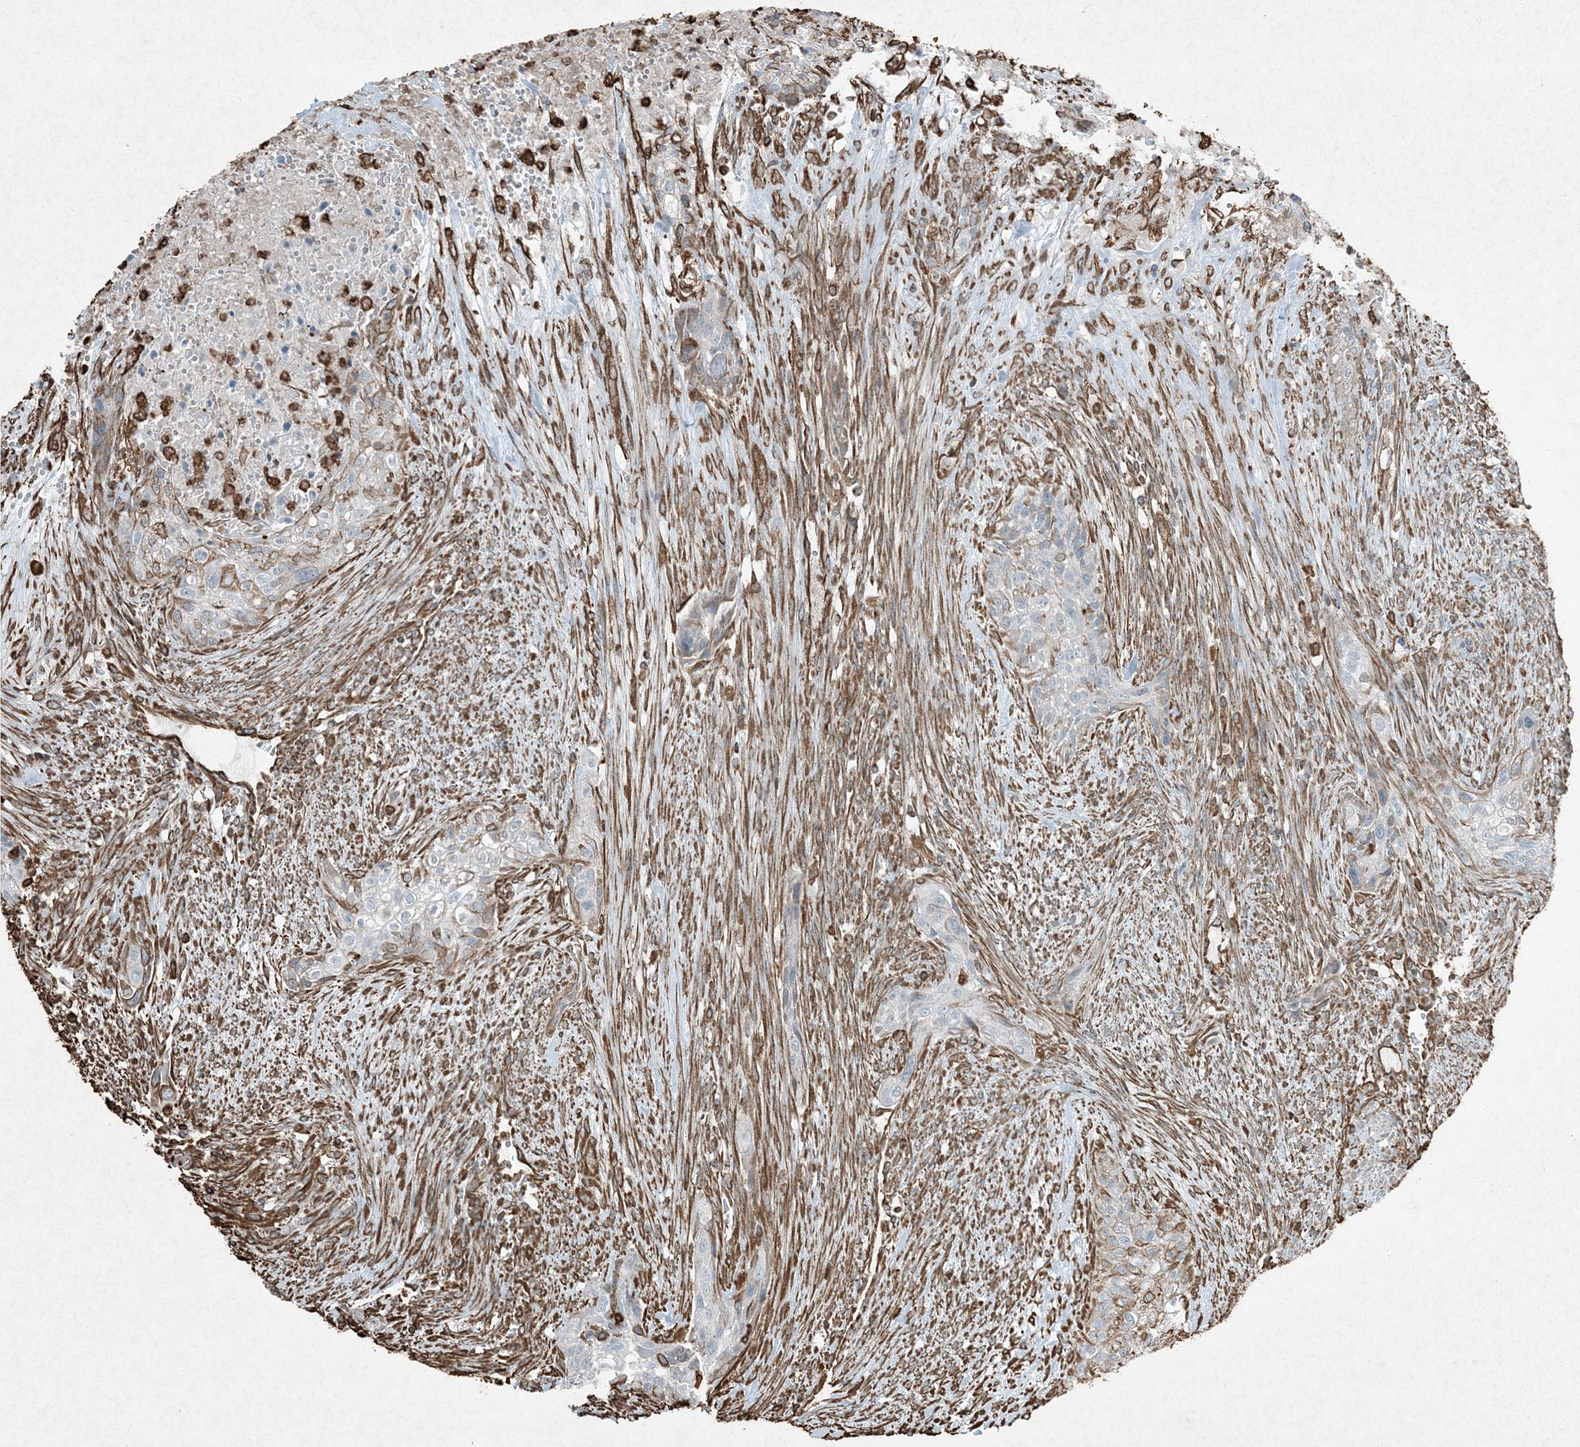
{"staining": {"intensity": "moderate", "quantity": "<25%", "location": "cytoplasmic/membranous"}, "tissue": "urothelial cancer", "cell_type": "Tumor cells", "image_type": "cancer", "snomed": [{"axis": "morphology", "description": "Urothelial carcinoma, High grade"}, {"axis": "topography", "description": "Urinary bladder"}], "caption": "Protein analysis of high-grade urothelial carcinoma tissue demonstrates moderate cytoplasmic/membranous positivity in about <25% of tumor cells. (DAB (3,3'-diaminobenzidine) IHC, brown staining for protein, blue staining for nuclei).", "gene": "RYK", "patient": {"sex": "male", "age": 35}}